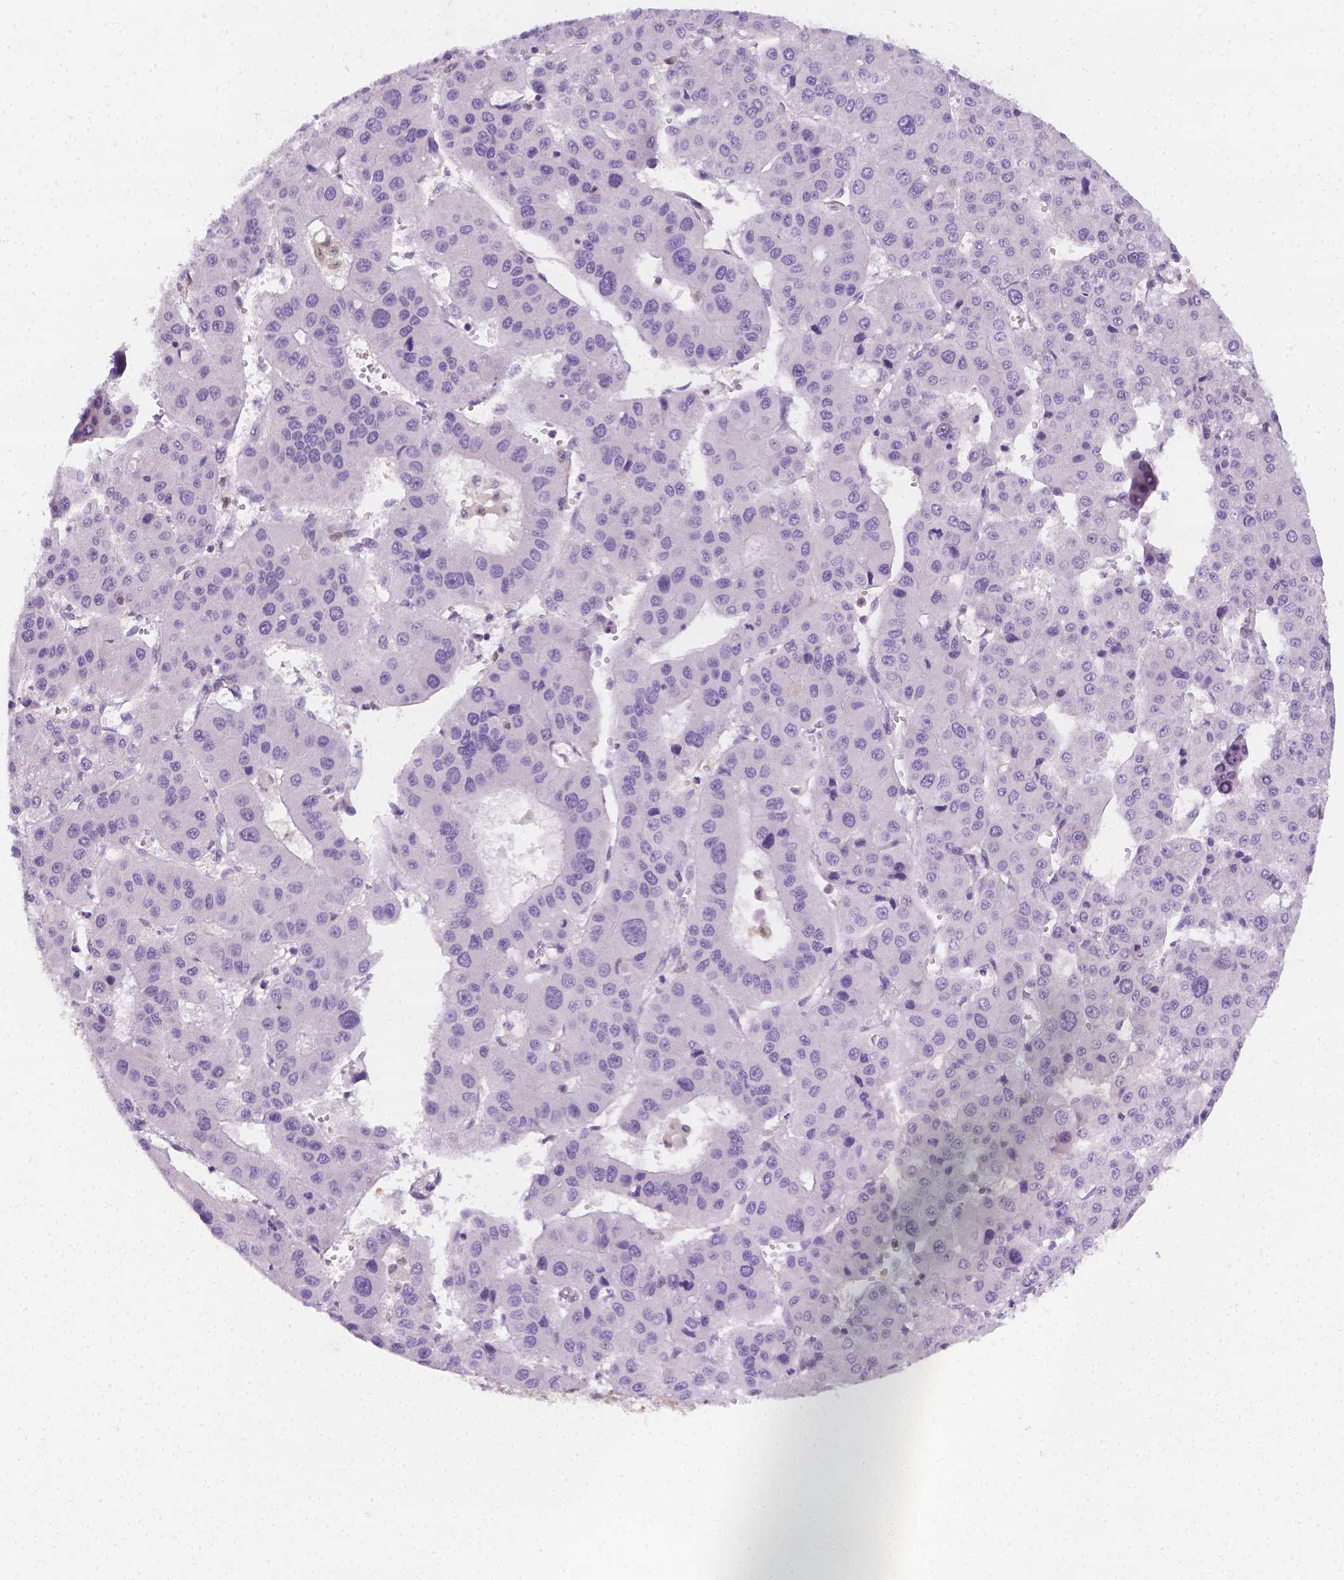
{"staining": {"intensity": "negative", "quantity": "none", "location": "none"}, "tissue": "liver cancer", "cell_type": "Tumor cells", "image_type": "cancer", "snomed": [{"axis": "morphology", "description": "Carcinoma, Hepatocellular, NOS"}, {"axis": "topography", "description": "Liver"}], "caption": "Photomicrograph shows no significant protein positivity in tumor cells of hepatocellular carcinoma (liver). (DAB (3,3'-diaminobenzidine) immunohistochemistry (IHC) visualized using brightfield microscopy, high magnification).", "gene": "SGTB", "patient": {"sex": "male", "age": 73}}